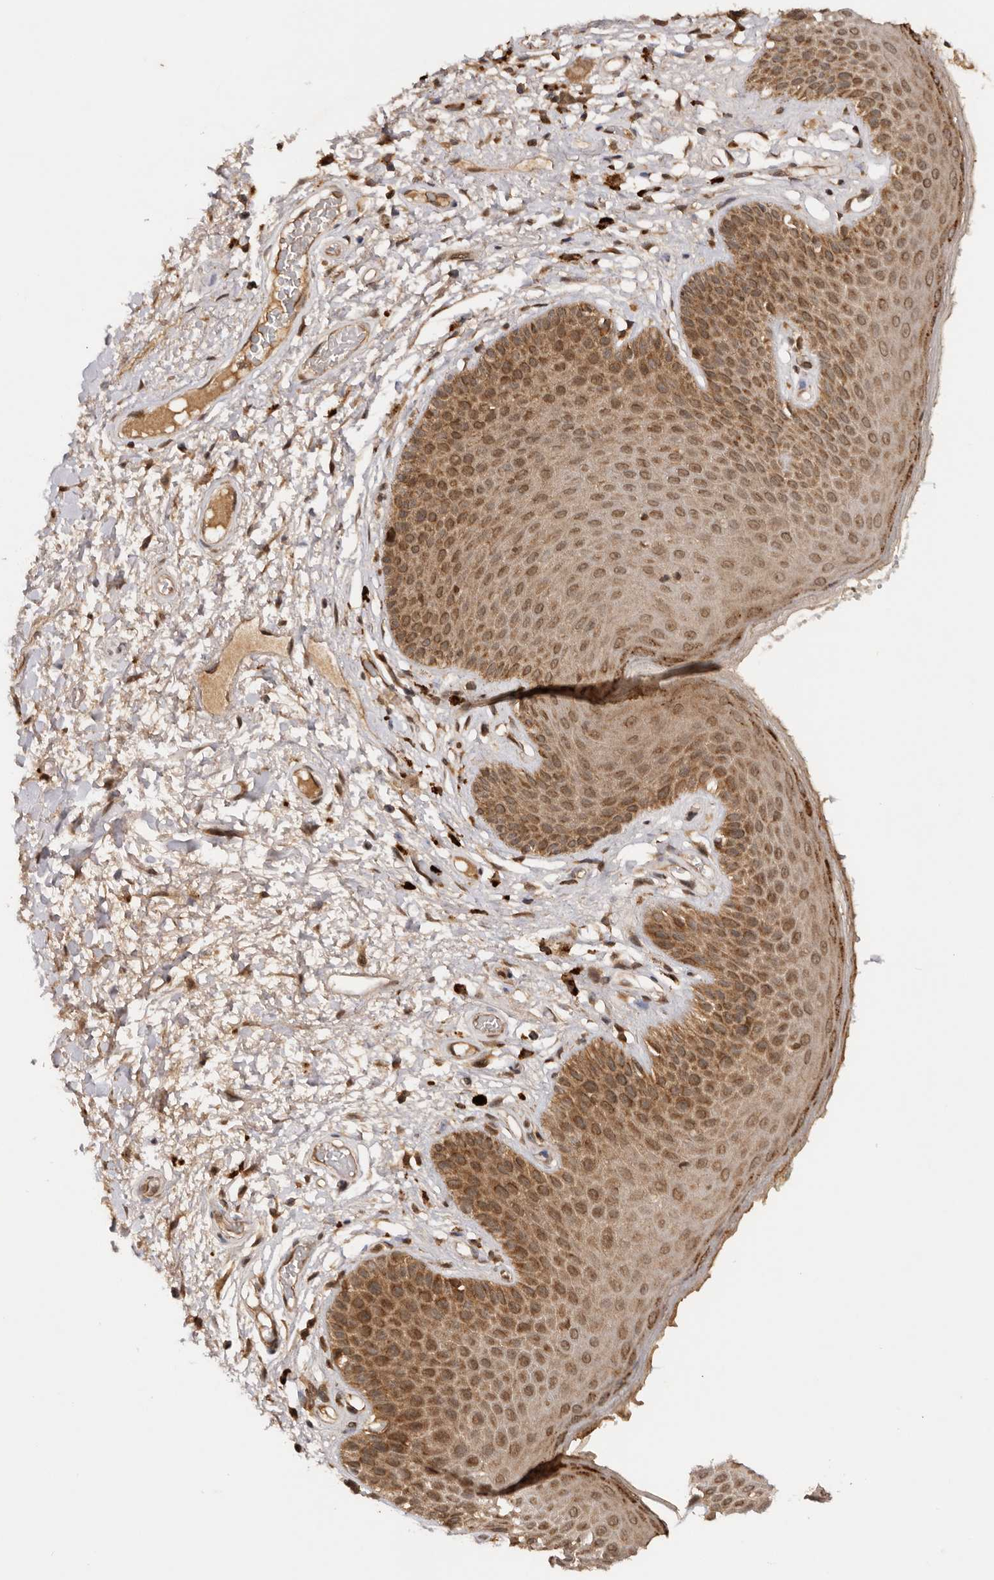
{"staining": {"intensity": "moderate", "quantity": ">75%", "location": "cytoplasmic/membranous,nuclear"}, "tissue": "skin", "cell_type": "Epidermal cells", "image_type": "normal", "snomed": [{"axis": "morphology", "description": "Normal tissue, NOS"}, {"axis": "topography", "description": "Anal"}], "caption": "Immunohistochemistry (IHC) histopathology image of normal skin: human skin stained using immunohistochemistry exhibits medium levels of moderate protein expression localized specifically in the cytoplasmic/membranous,nuclear of epidermal cells, appearing as a cytoplasmic/membranous,nuclear brown color.", "gene": "TARS2", "patient": {"sex": "male", "age": 74}}